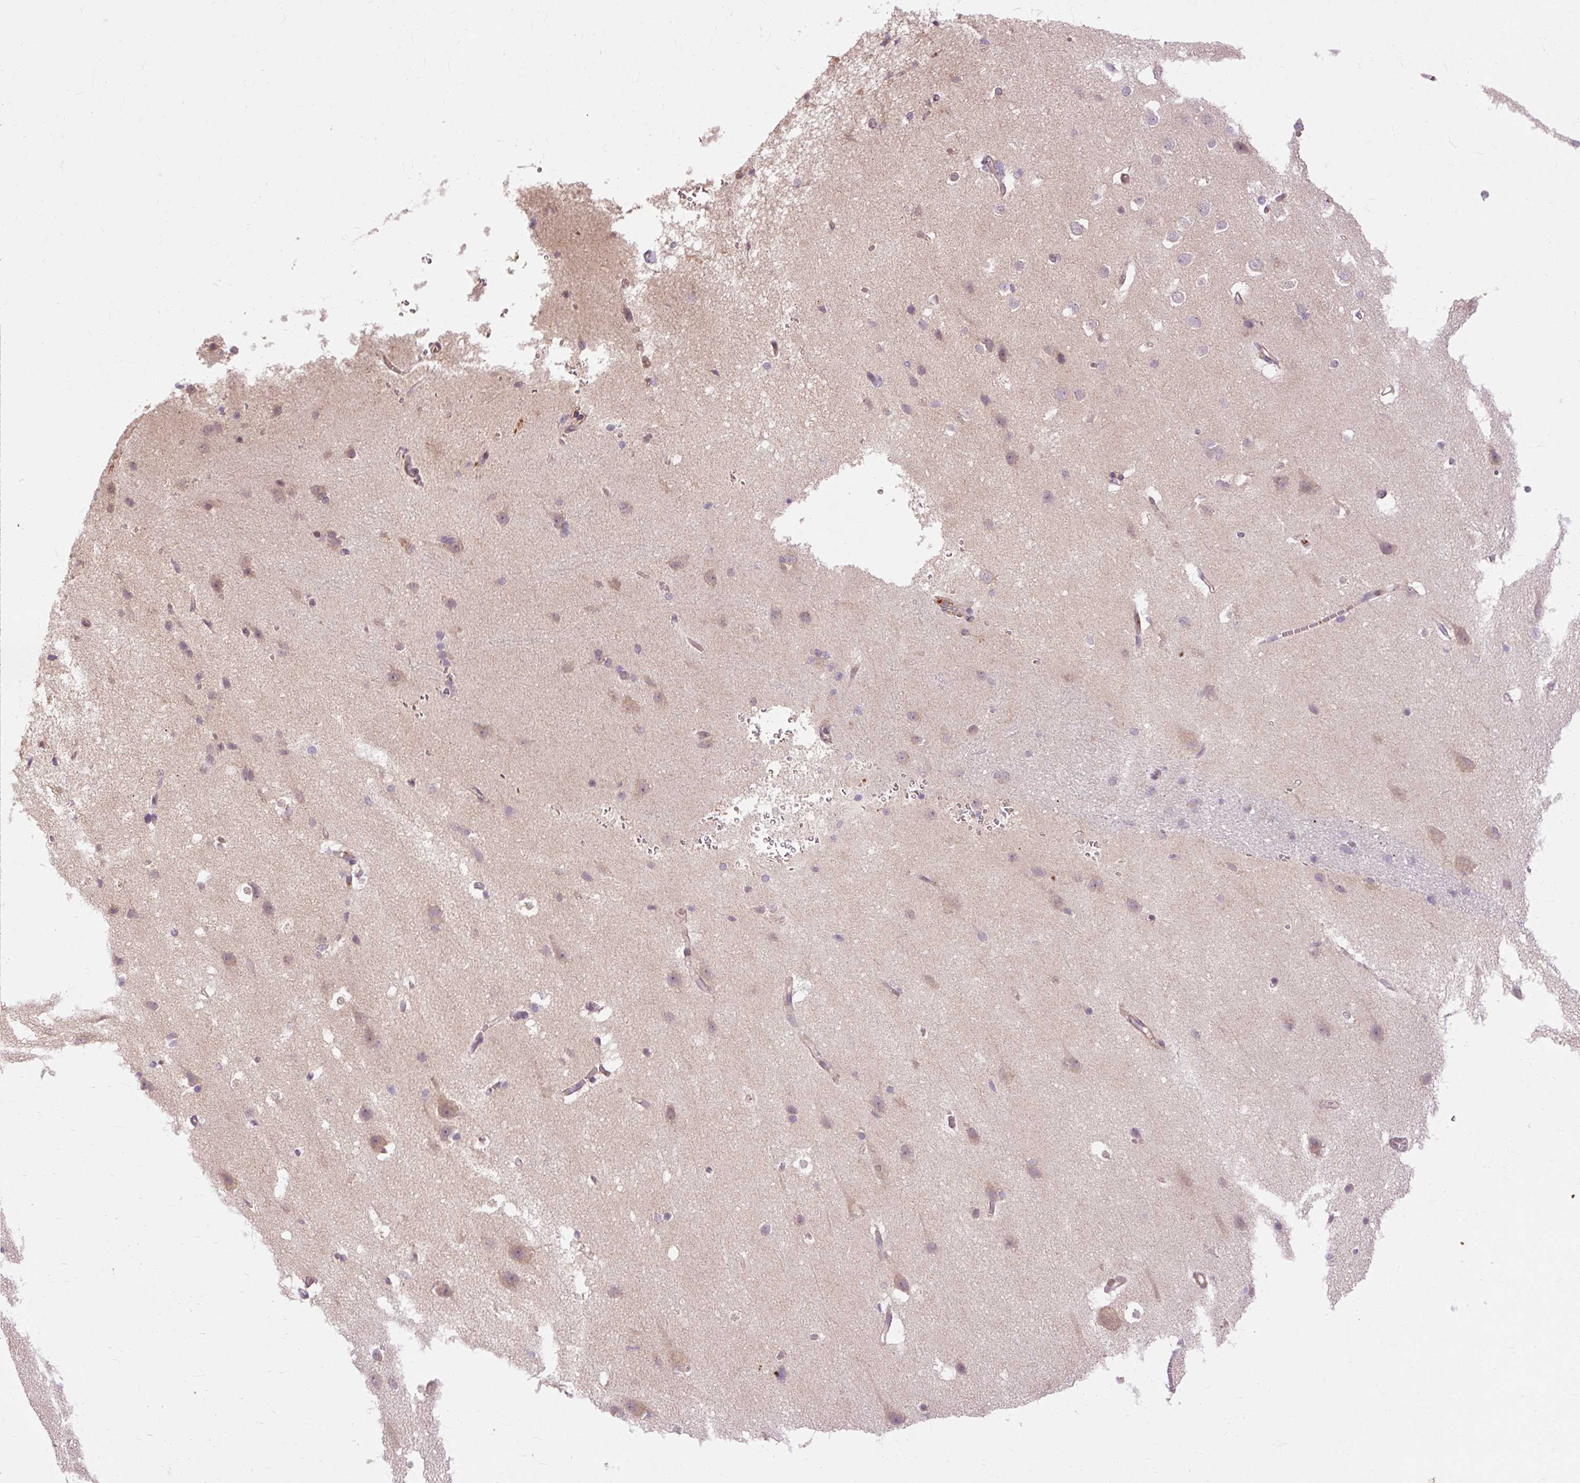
{"staining": {"intensity": "moderate", "quantity": ">75%", "location": "cytoplasmic/membranous"}, "tissue": "cerebral cortex", "cell_type": "Endothelial cells", "image_type": "normal", "snomed": [{"axis": "morphology", "description": "Normal tissue, NOS"}, {"axis": "topography", "description": "Cerebral cortex"}], "caption": "Endothelial cells reveal medium levels of moderate cytoplasmic/membranous staining in about >75% of cells in unremarkable cerebral cortex. Using DAB (brown) and hematoxylin (blue) stains, captured at high magnification using brightfield microscopy.", "gene": "RIPOR3", "patient": {"sex": "male", "age": 37}}